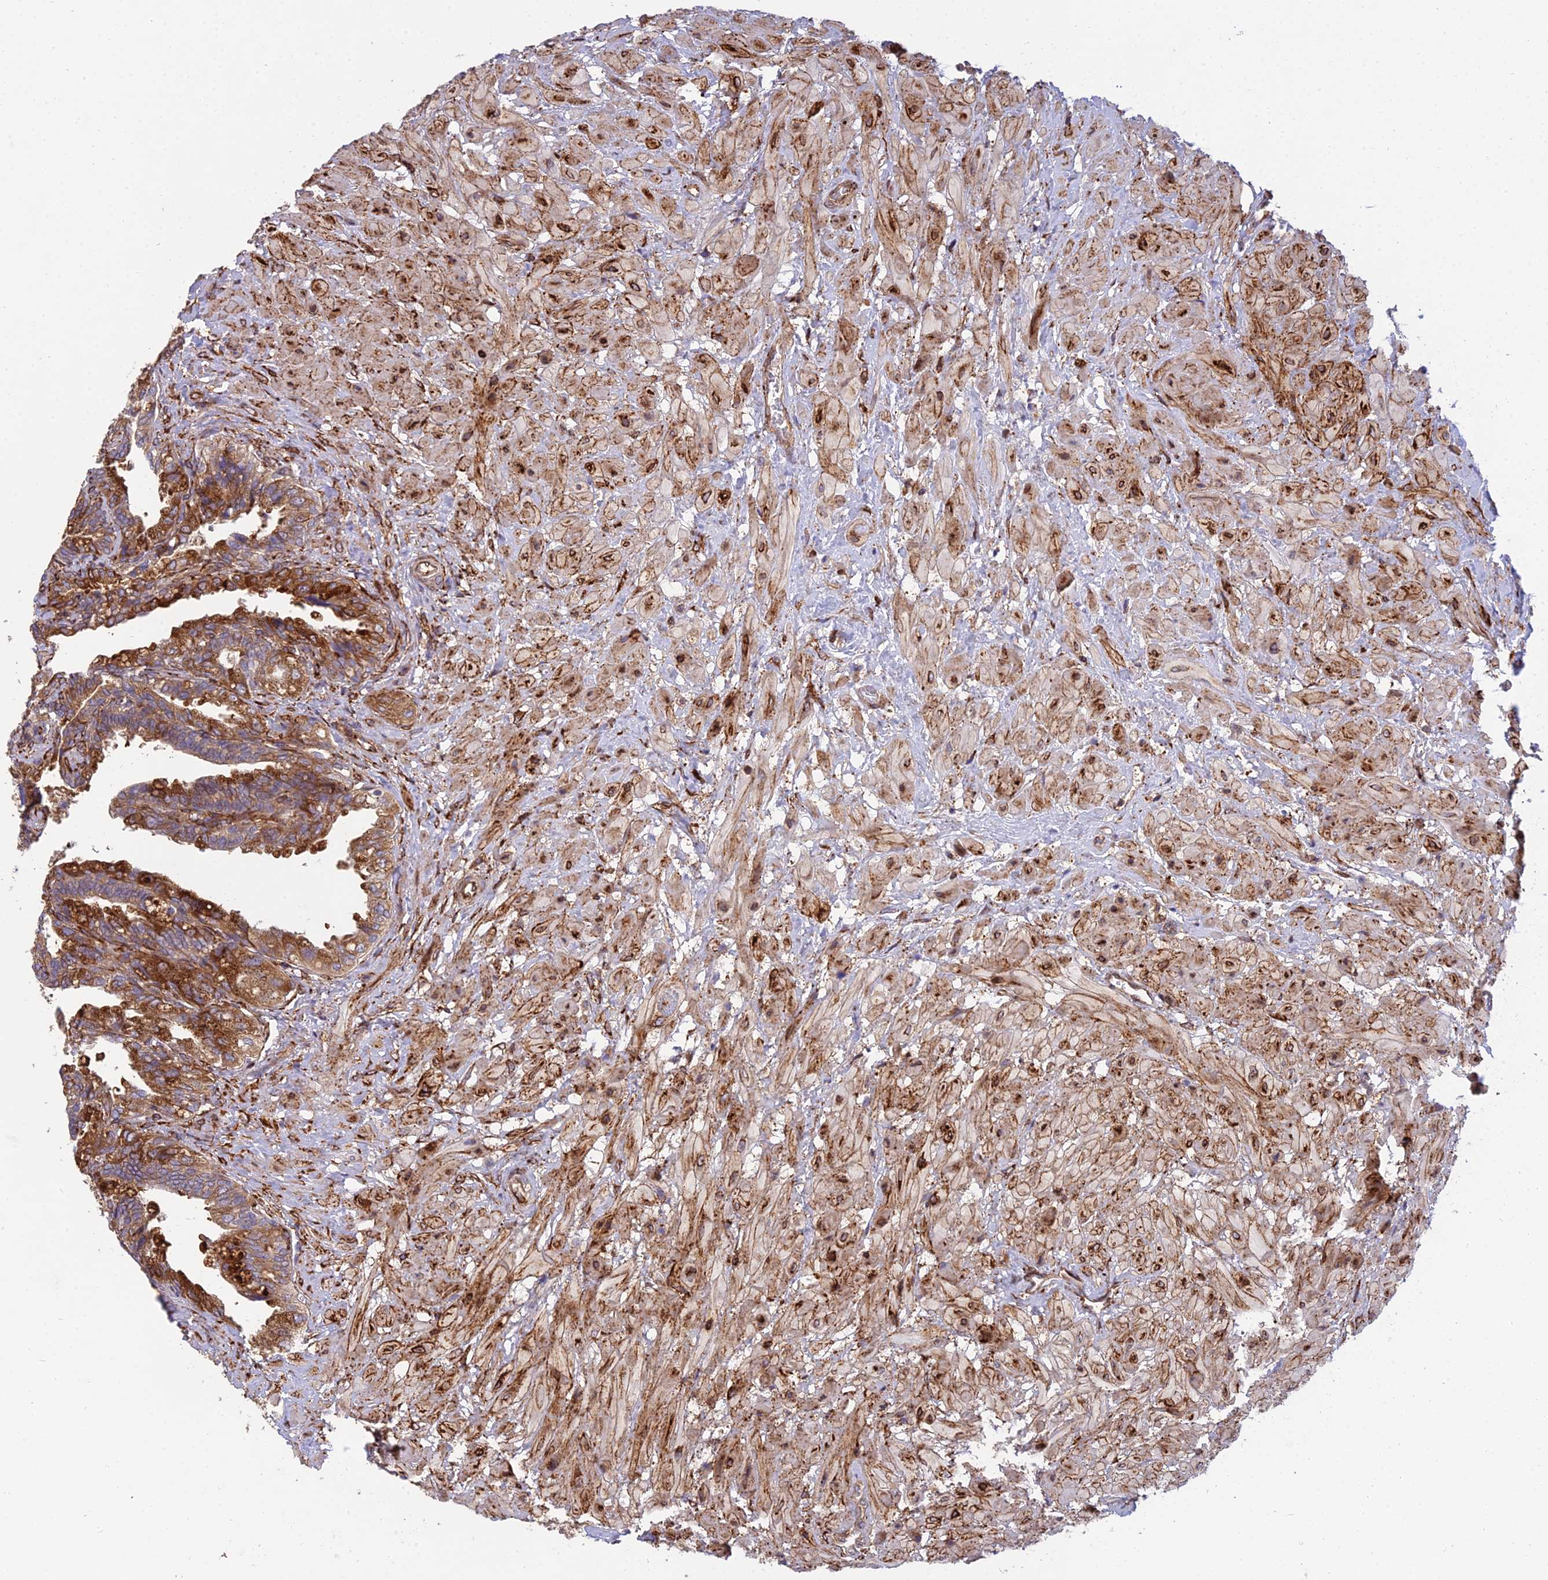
{"staining": {"intensity": "strong", "quantity": "25%-75%", "location": "cytoplasmic/membranous"}, "tissue": "seminal vesicle", "cell_type": "Glandular cells", "image_type": "normal", "snomed": [{"axis": "morphology", "description": "Normal tissue, NOS"}, {"axis": "topography", "description": "Seminal veicle"}, {"axis": "topography", "description": "Peripheral nerve tissue"}], "caption": "Seminal vesicle stained for a protein (brown) displays strong cytoplasmic/membranous positive positivity in about 25%-75% of glandular cells.", "gene": "NDUFAF7", "patient": {"sex": "male", "age": 60}}